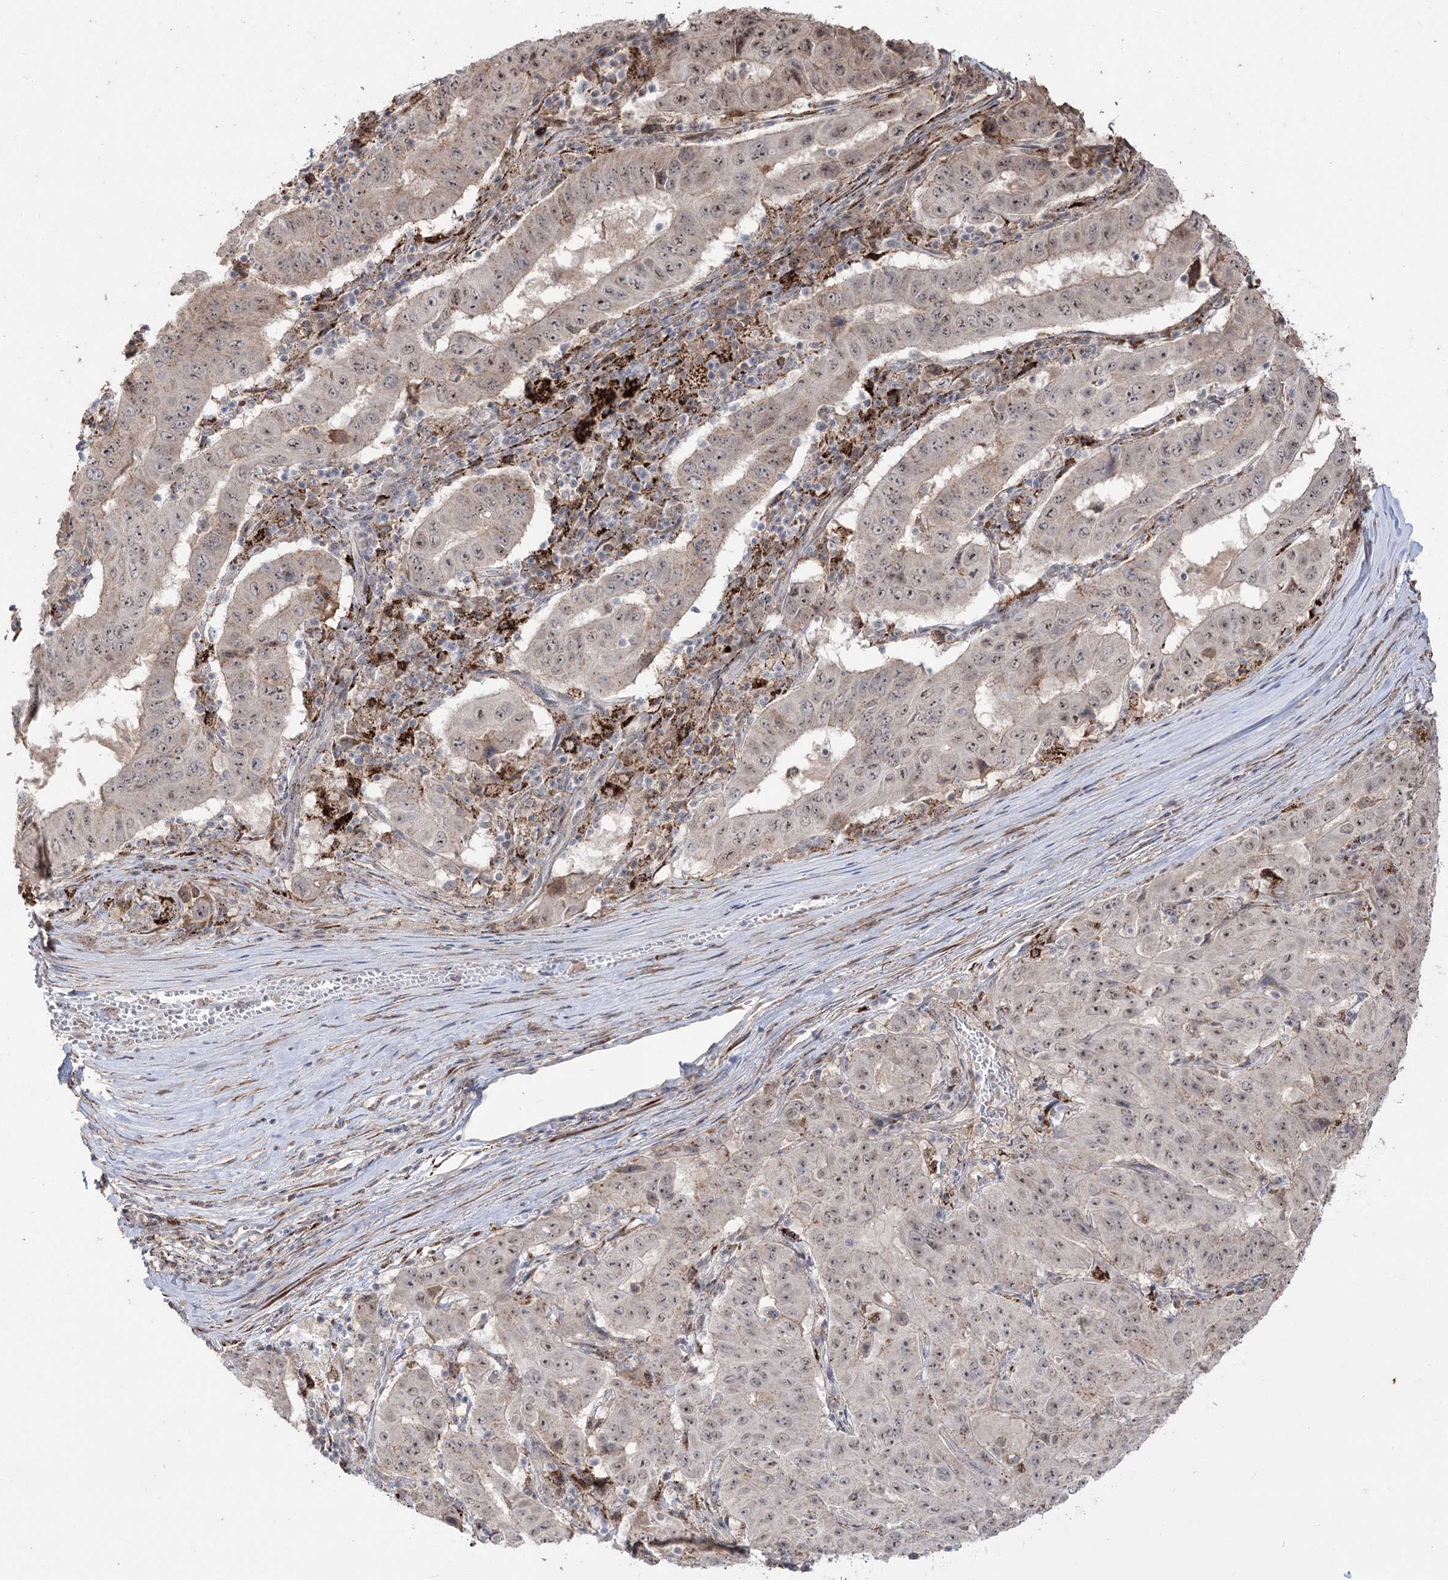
{"staining": {"intensity": "weak", "quantity": ">75%", "location": "cytoplasmic/membranous,nuclear"}, "tissue": "pancreatic cancer", "cell_type": "Tumor cells", "image_type": "cancer", "snomed": [{"axis": "morphology", "description": "Adenocarcinoma, NOS"}, {"axis": "topography", "description": "Pancreas"}], "caption": "Protein expression analysis of human pancreatic adenocarcinoma reveals weak cytoplasmic/membranous and nuclear expression in approximately >75% of tumor cells.", "gene": "ZSCAN23", "patient": {"sex": "male", "age": 63}}